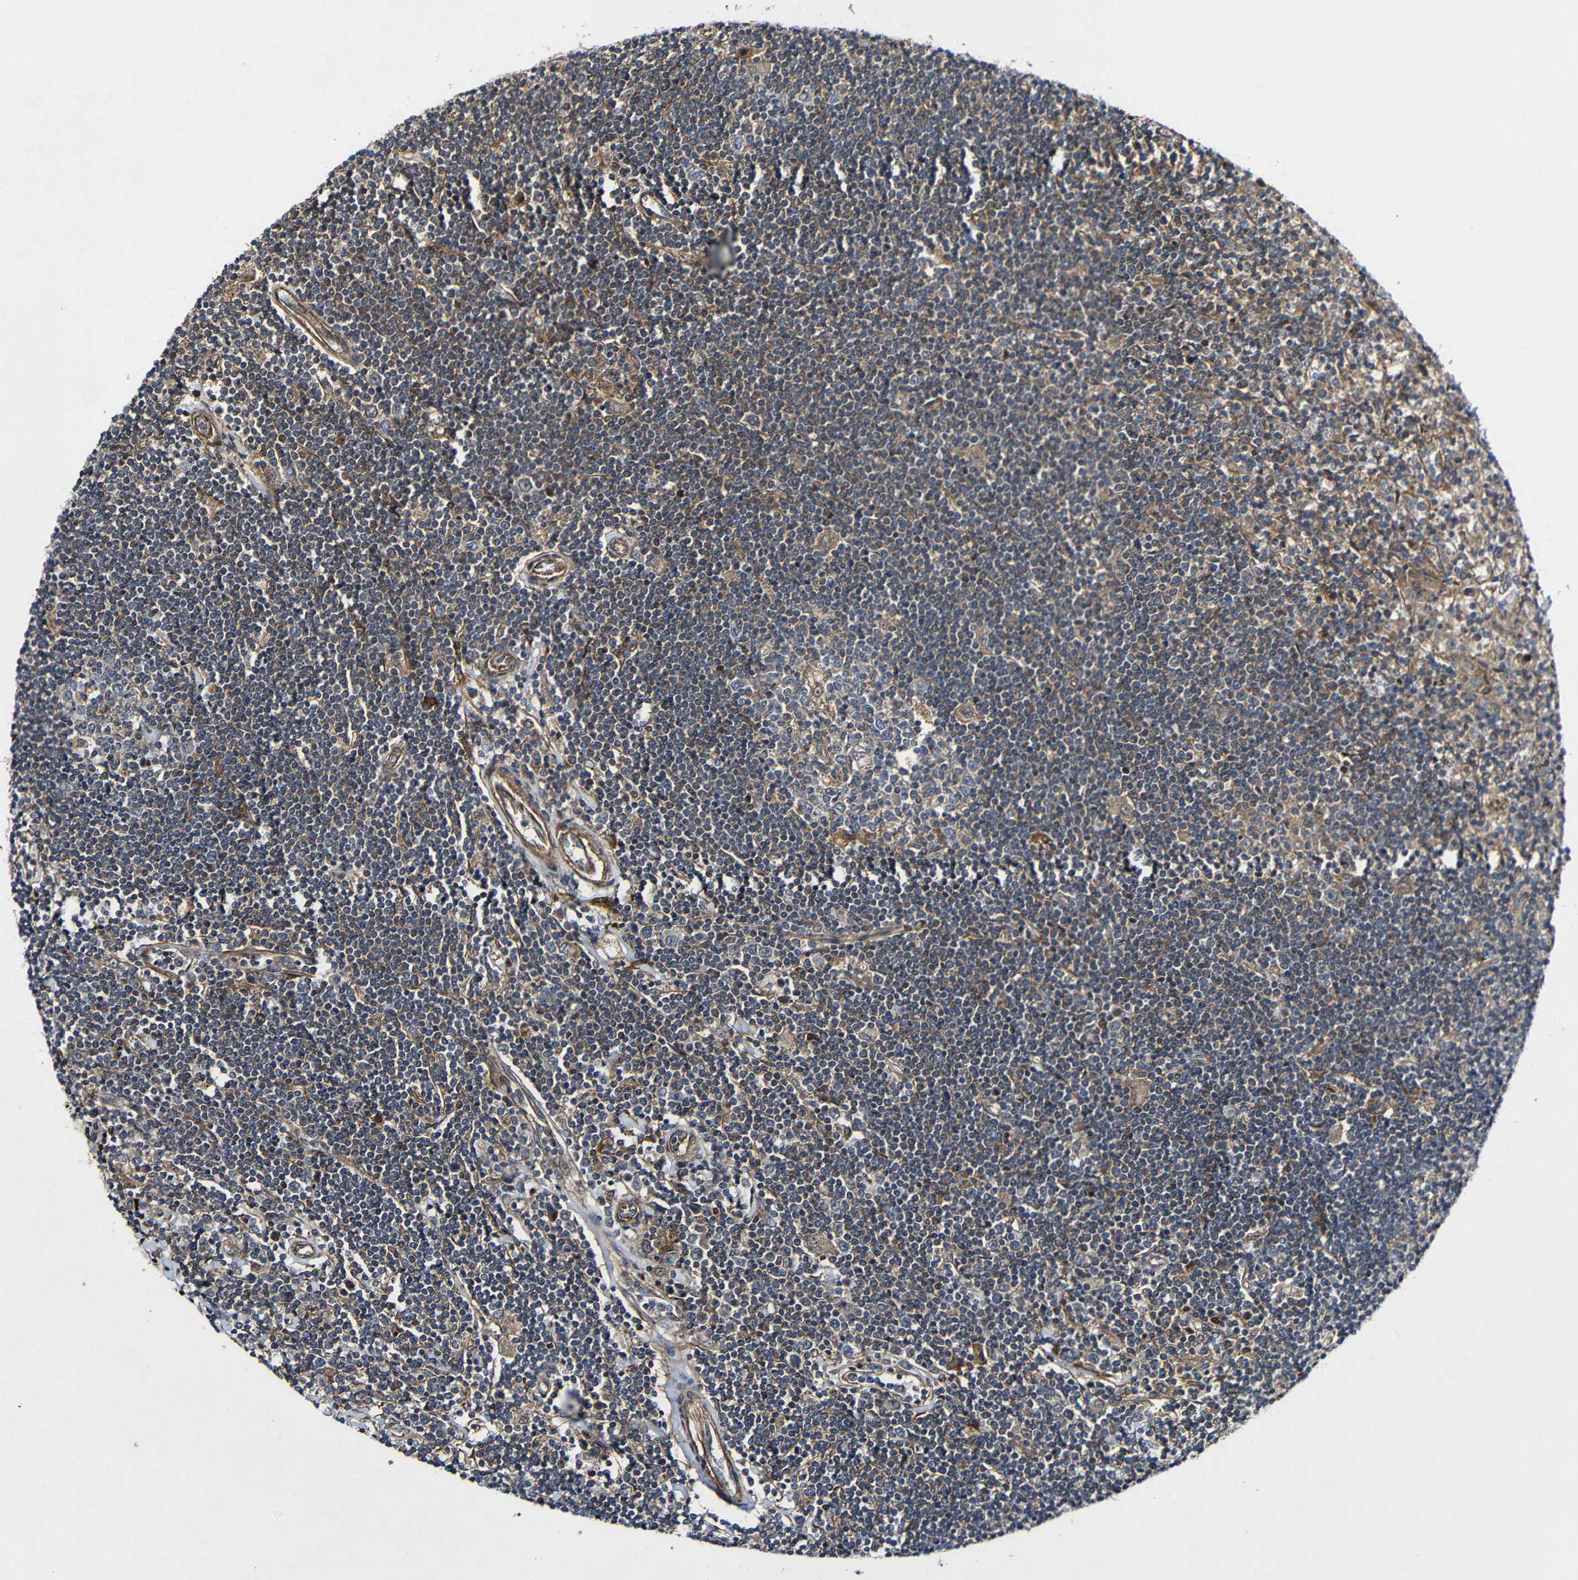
{"staining": {"intensity": "moderate", "quantity": "25%-75%", "location": "cytoplasmic/membranous"}, "tissue": "lymphoma", "cell_type": "Tumor cells", "image_type": "cancer", "snomed": [{"axis": "morphology", "description": "Malignant lymphoma, non-Hodgkin's type, Low grade"}, {"axis": "topography", "description": "Spleen"}], "caption": "High-power microscopy captured an immunohistochemistry image of low-grade malignant lymphoma, non-Hodgkin's type, revealing moderate cytoplasmic/membranous positivity in about 25%-75% of tumor cells.", "gene": "GSDME", "patient": {"sex": "male", "age": 76}}